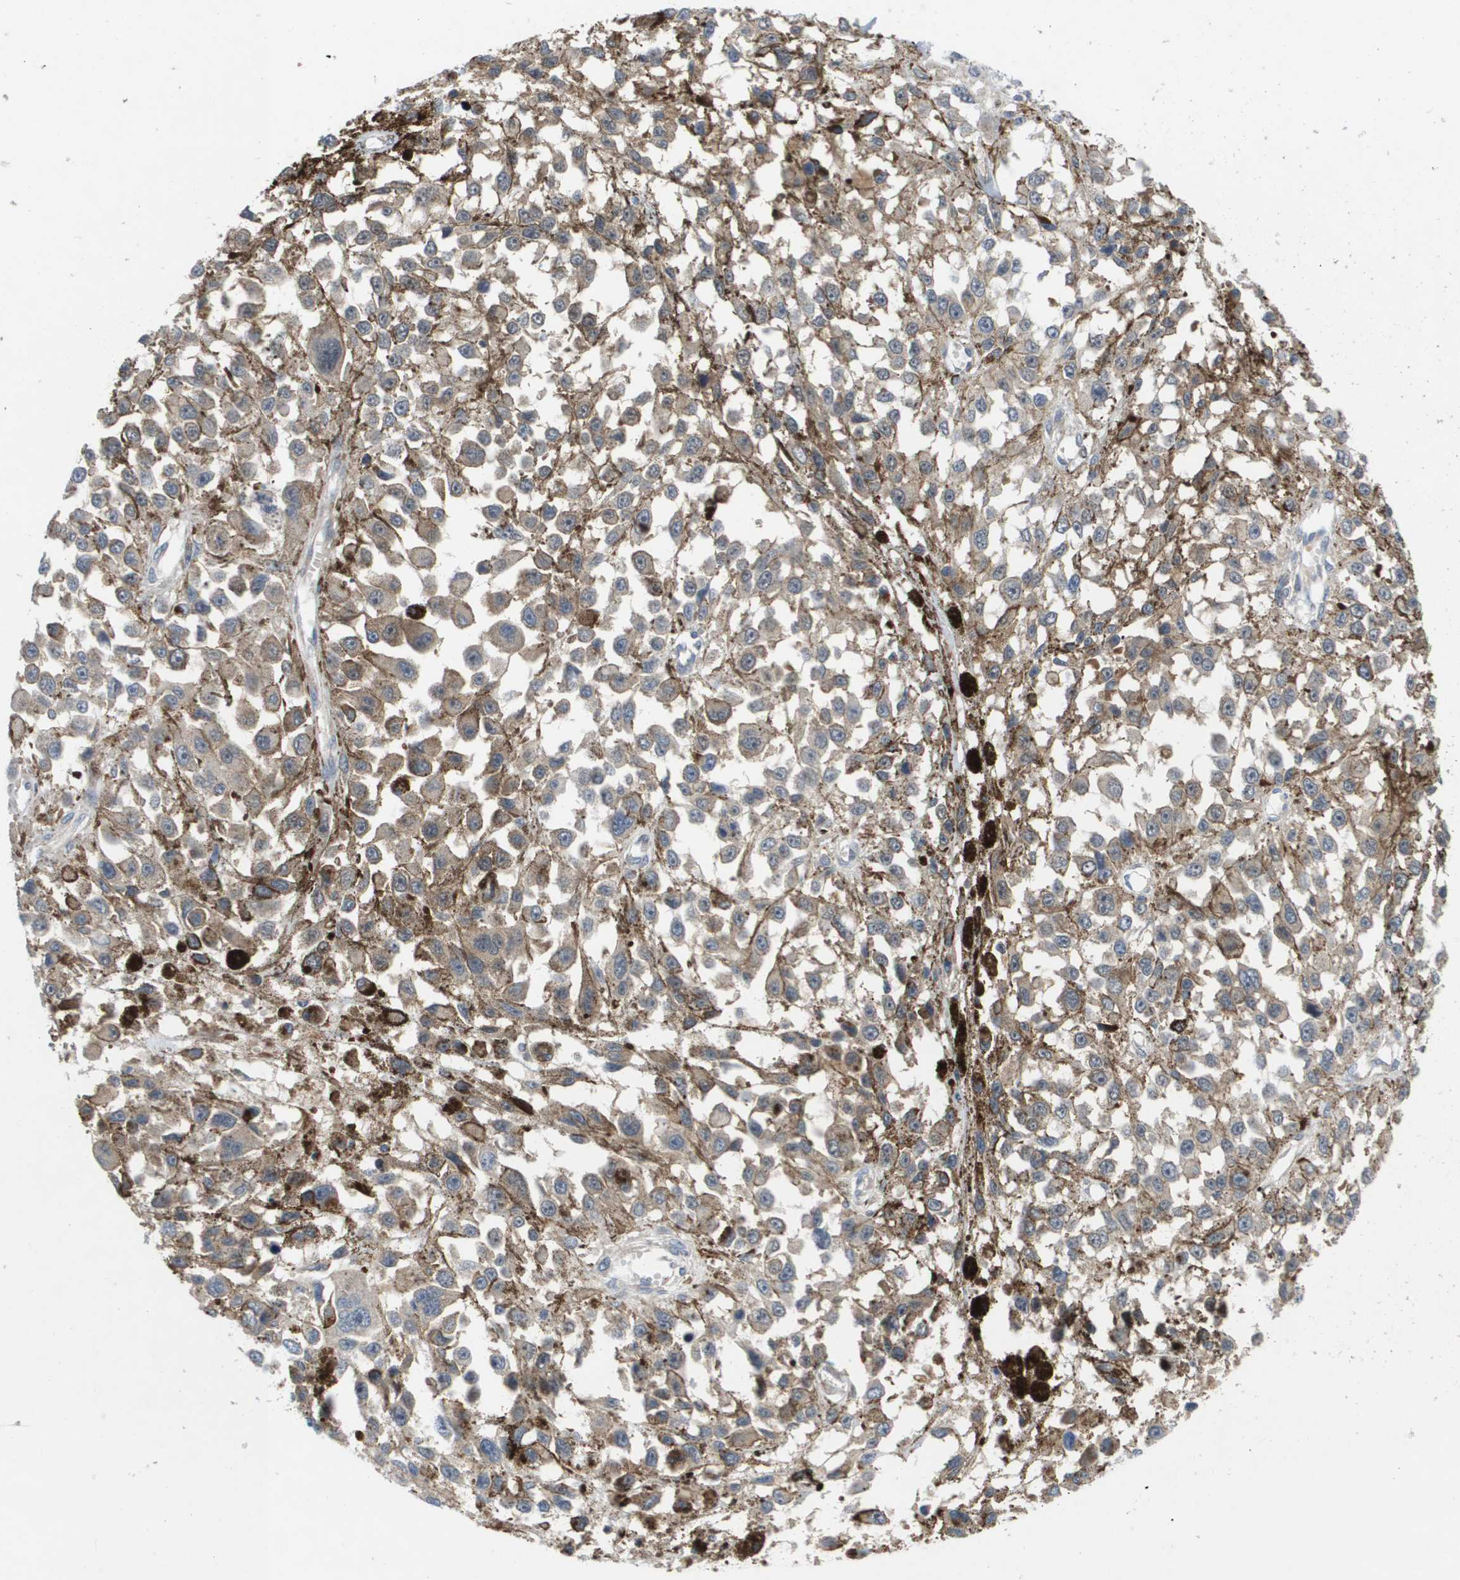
{"staining": {"intensity": "weak", "quantity": "<25%", "location": "cytoplasmic/membranous"}, "tissue": "melanoma", "cell_type": "Tumor cells", "image_type": "cancer", "snomed": [{"axis": "morphology", "description": "Malignant melanoma, Metastatic site"}, {"axis": "topography", "description": "Lymph node"}], "caption": "Tumor cells are negative for brown protein staining in melanoma.", "gene": "SLC25A20", "patient": {"sex": "male", "age": 59}}